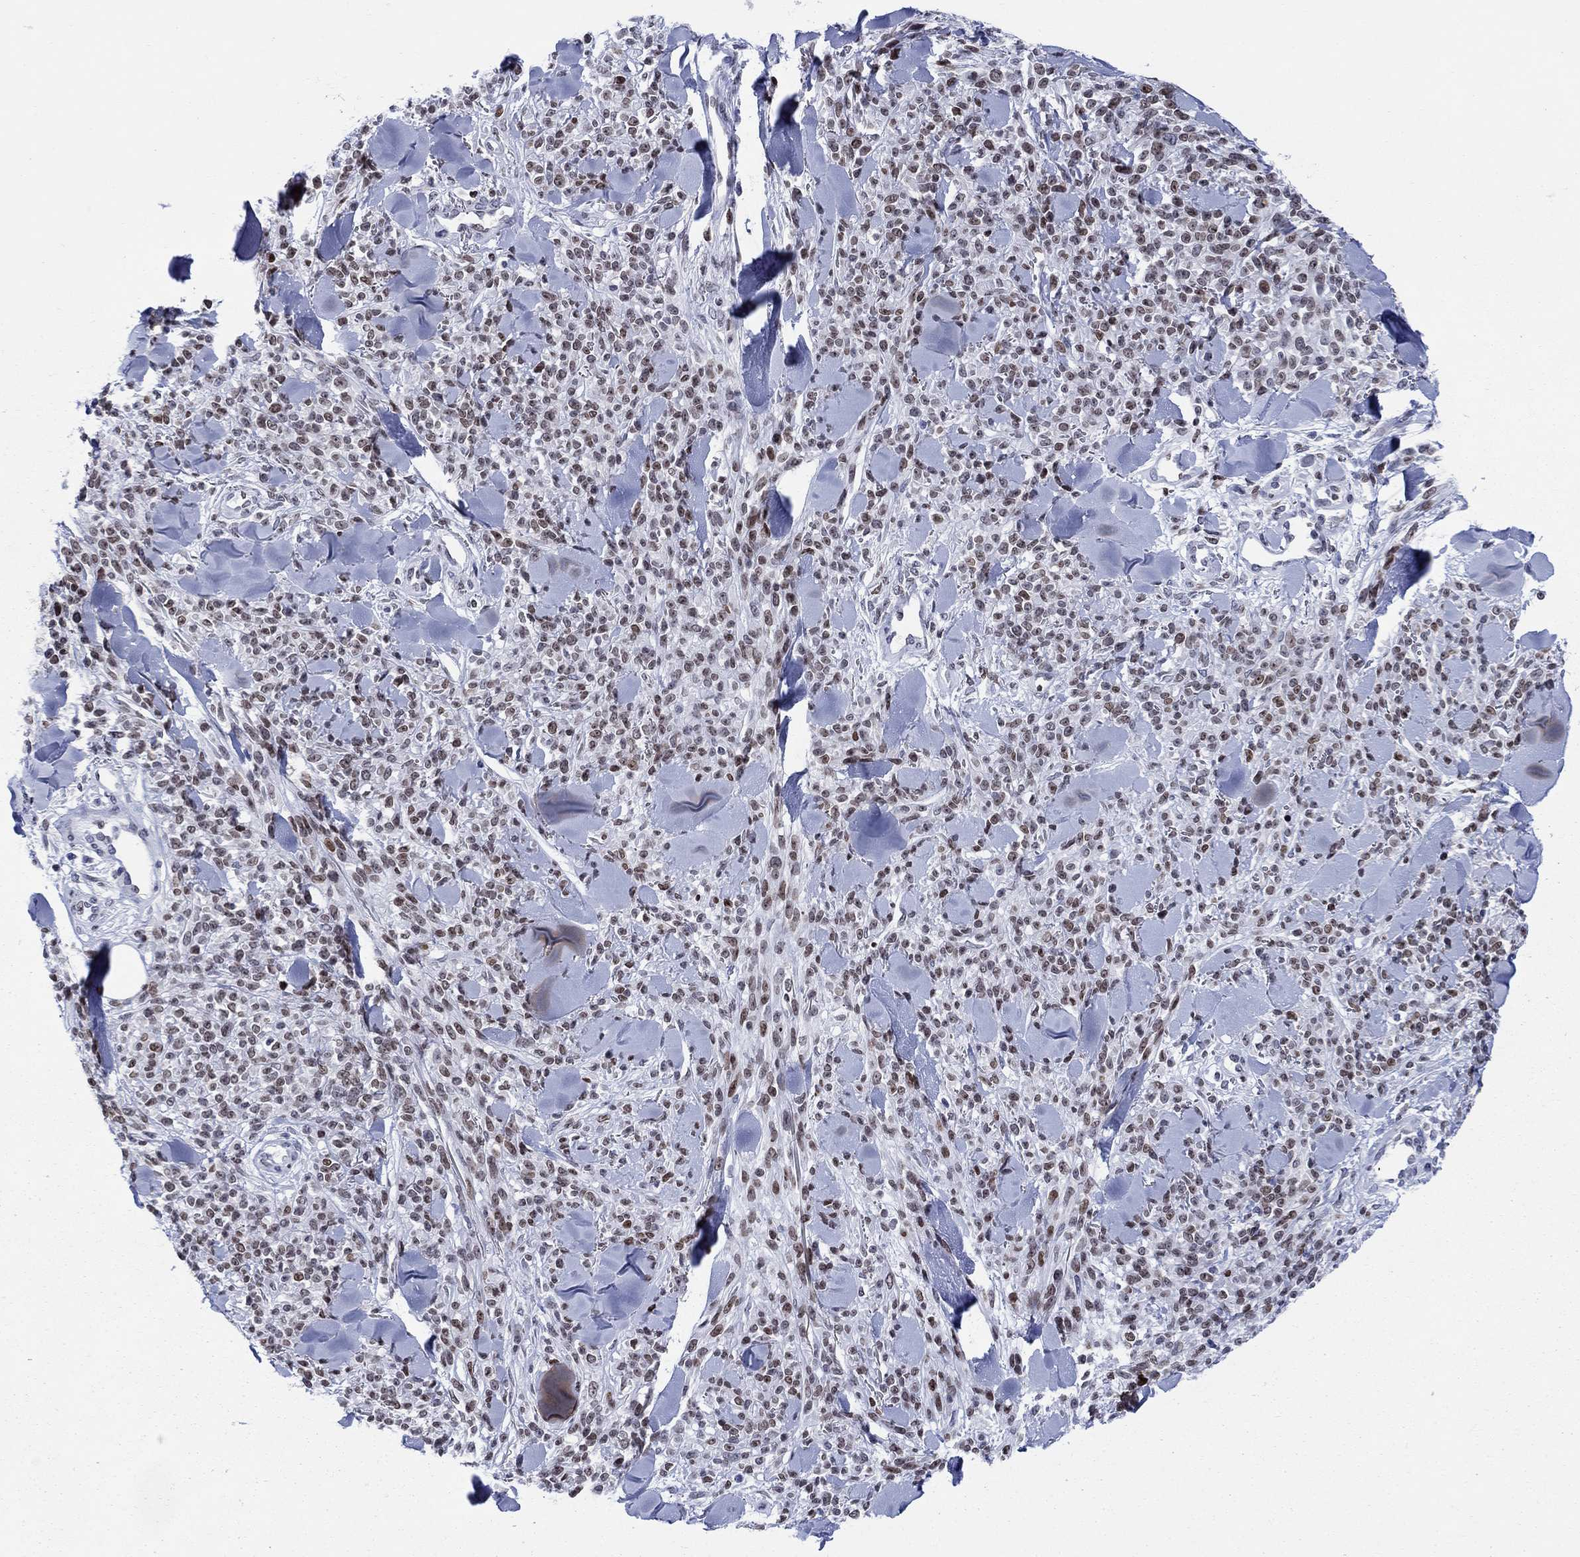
{"staining": {"intensity": "weak", "quantity": "25%-75%", "location": "nuclear"}, "tissue": "melanoma", "cell_type": "Tumor cells", "image_type": "cancer", "snomed": [{"axis": "morphology", "description": "Malignant melanoma, NOS"}, {"axis": "topography", "description": "Skin"}, {"axis": "topography", "description": "Skin of trunk"}], "caption": "Immunohistochemistry photomicrograph of neoplastic tissue: human melanoma stained using immunohistochemistry demonstrates low levels of weak protein expression localized specifically in the nuclear of tumor cells, appearing as a nuclear brown color.", "gene": "HMGA1", "patient": {"sex": "male", "age": 74}}